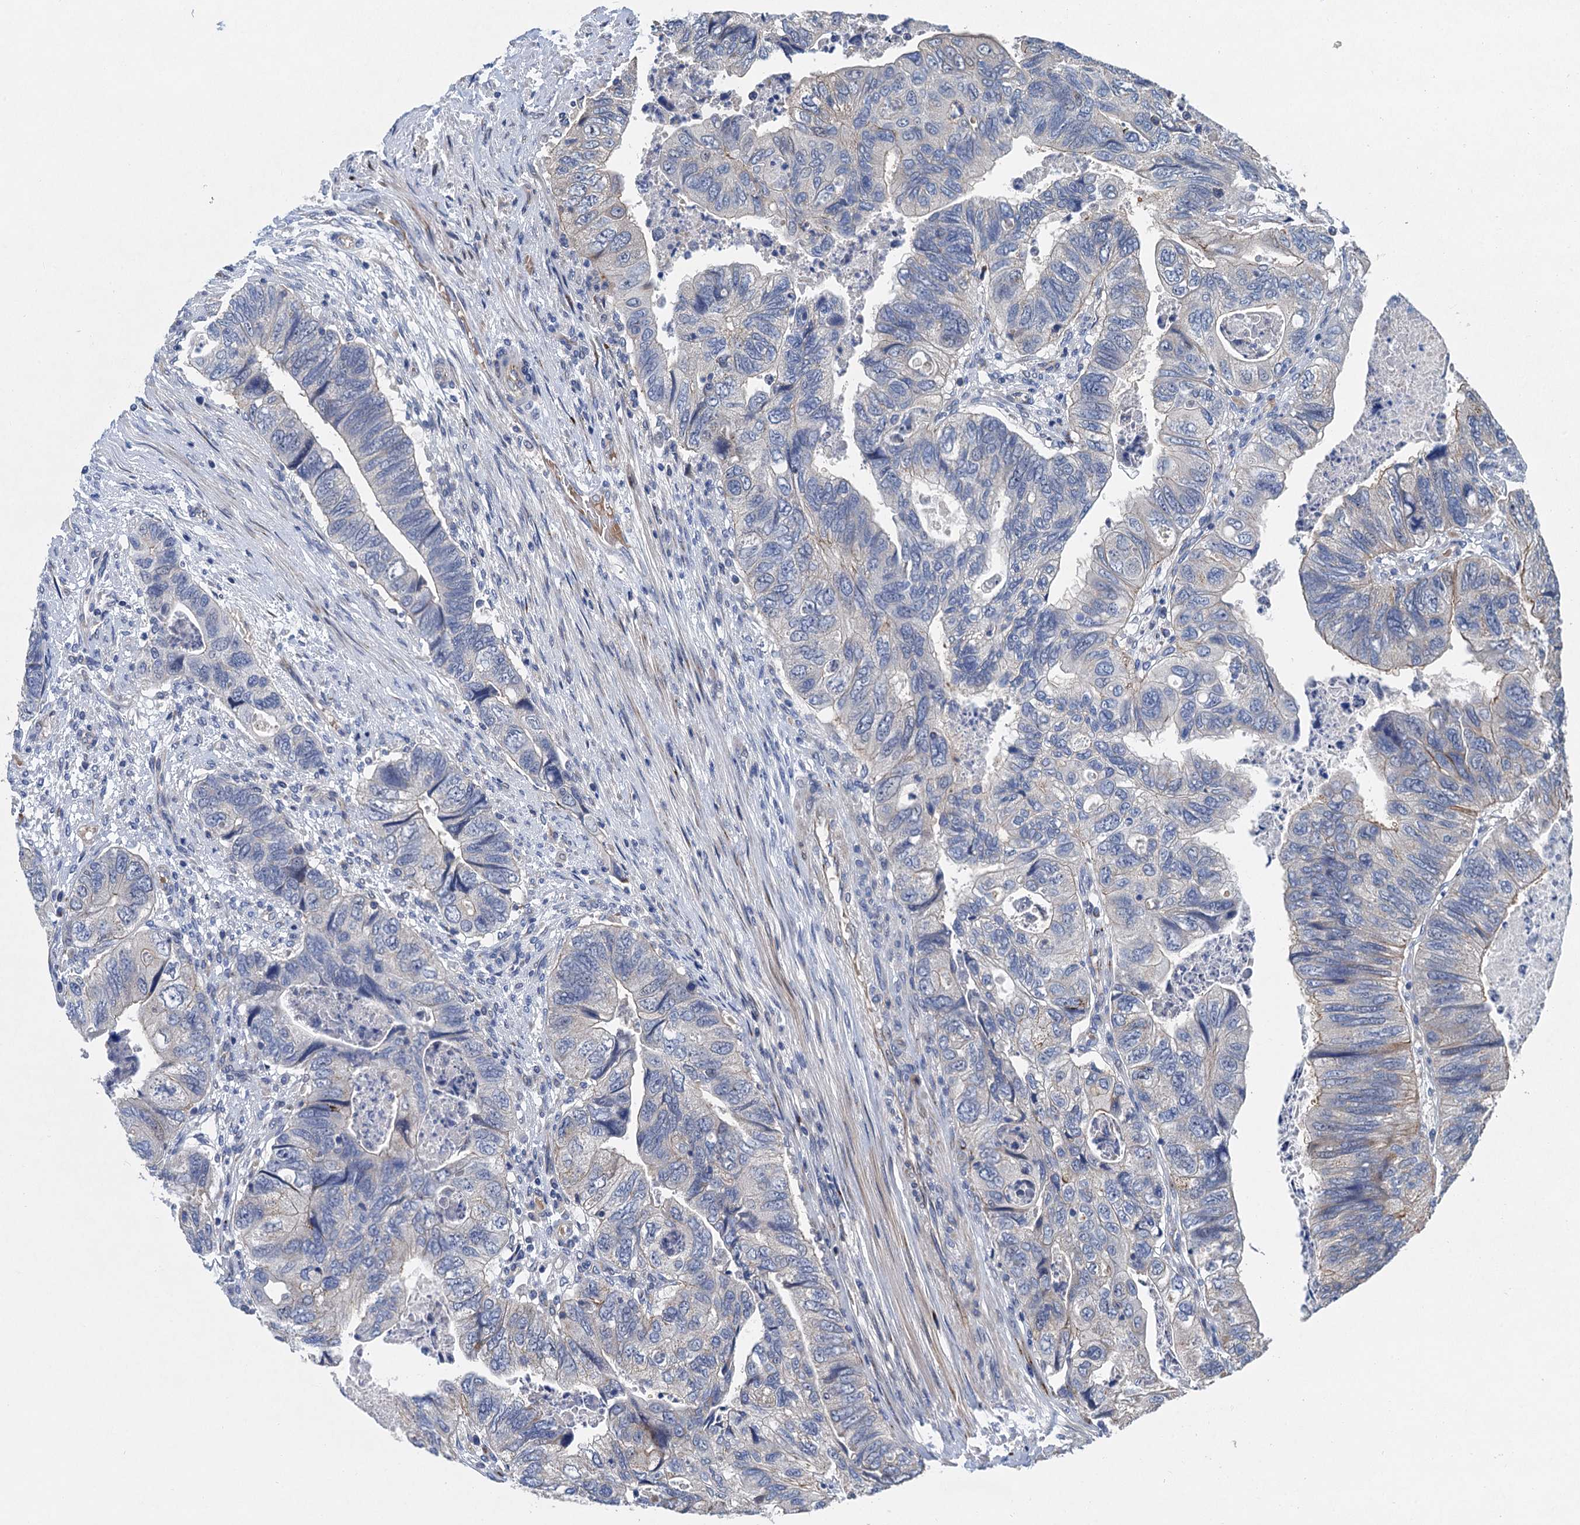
{"staining": {"intensity": "negative", "quantity": "none", "location": "none"}, "tissue": "colorectal cancer", "cell_type": "Tumor cells", "image_type": "cancer", "snomed": [{"axis": "morphology", "description": "Adenocarcinoma, NOS"}, {"axis": "topography", "description": "Rectum"}], "caption": "DAB immunohistochemical staining of colorectal cancer reveals no significant positivity in tumor cells.", "gene": "TRAF7", "patient": {"sex": "male", "age": 63}}